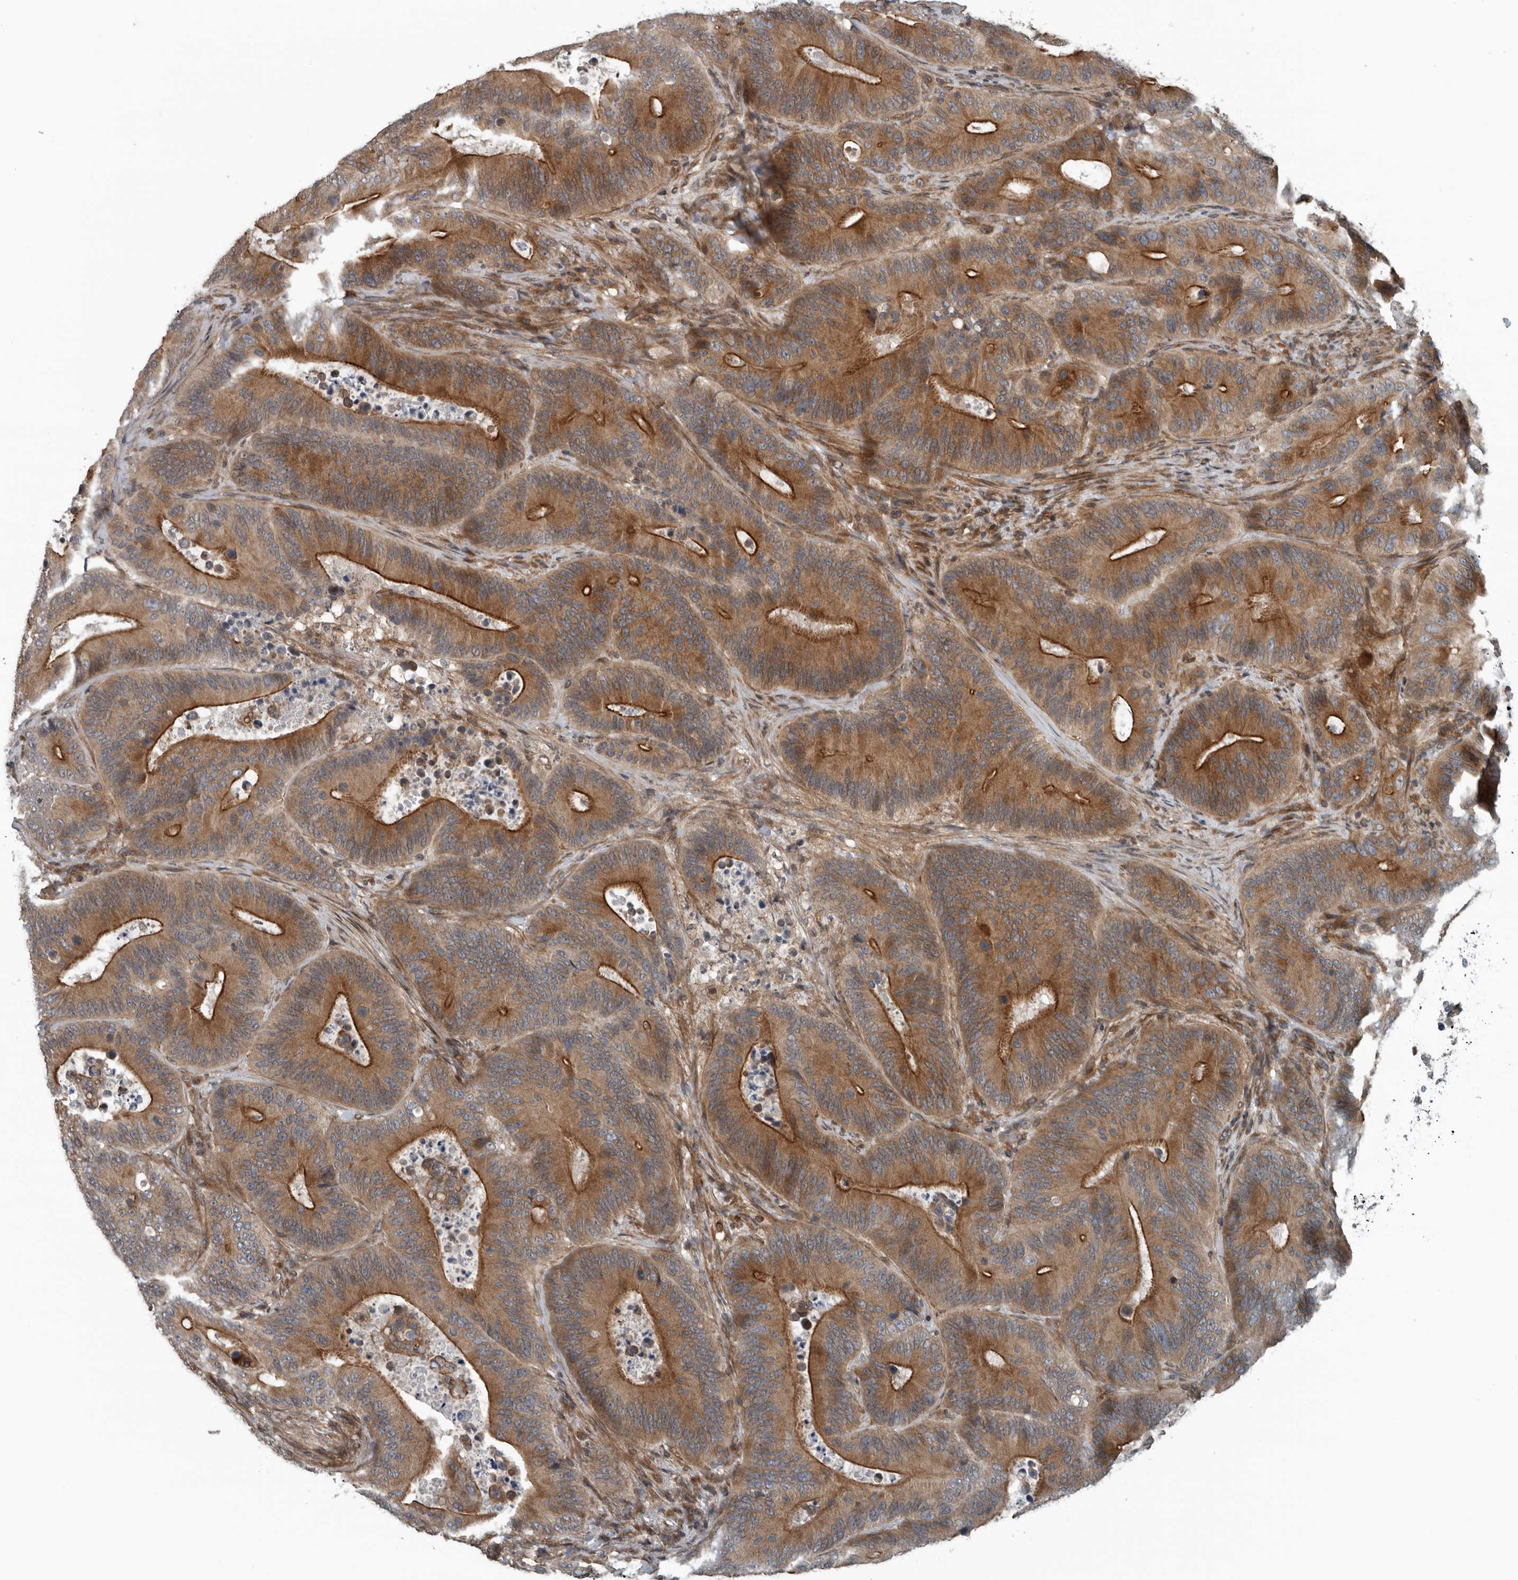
{"staining": {"intensity": "strong", "quantity": ">75%", "location": "cytoplasmic/membranous"}, "tissue": "colorectal cancer", "cell_type": "Tumor cells", "image_type": "cancer", "snomed": [{"axis": "morphology", "description": "Adenocarcinoma, NOS"}, {"axis": "topography", "description": "Colon"}], "caption": "Immunohistochemical staining of human colorectal adenocarcinoma shows strong cytoplasmic/membranous protein expression in approximately >75% of tumor cells. (Stains: DAB (3,3'-diaminobenzidine) in brown, nuclei in blue, Microscopy: brightfield microscopy at high magnification).", "gene": "AMFR", "patient": {"sex": "male", "age": 83}}